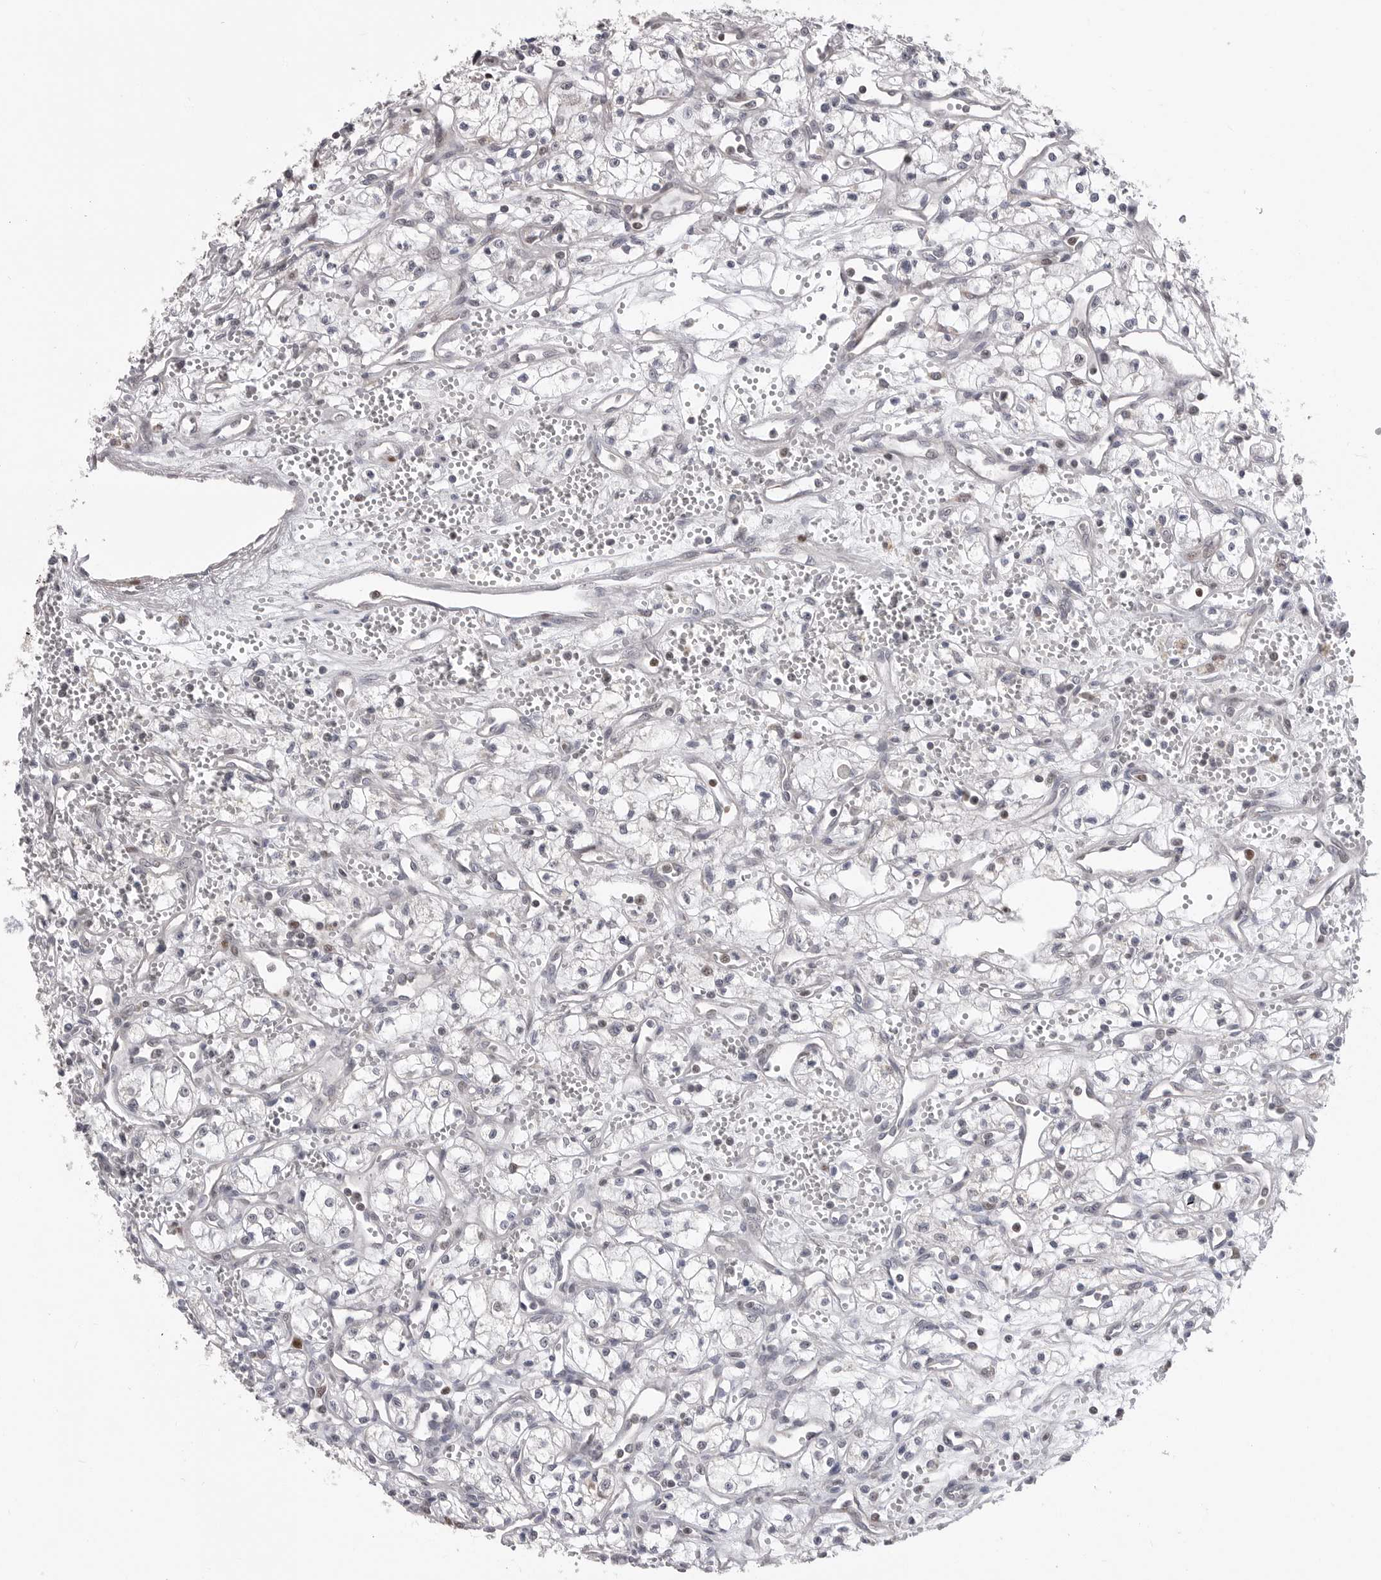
{"staining": {"intensity": "negative", "quantity": "none", "location": "none"}, "tissue": "renal cancer", "cell_type": "Tumor cells", "image_type": "cancer", "snomed": [{"axis": "morphology", "description": "Adenocarcinoma, NOS"}, {"axis": "topography", "description": "Kidney"}], "caption": "An image of renal adenocarcinoma stained for a protein displays no brown staining in tumor cells.", "gene": "SMARCC1", "patient": {"sex": "male", "age": 59}}